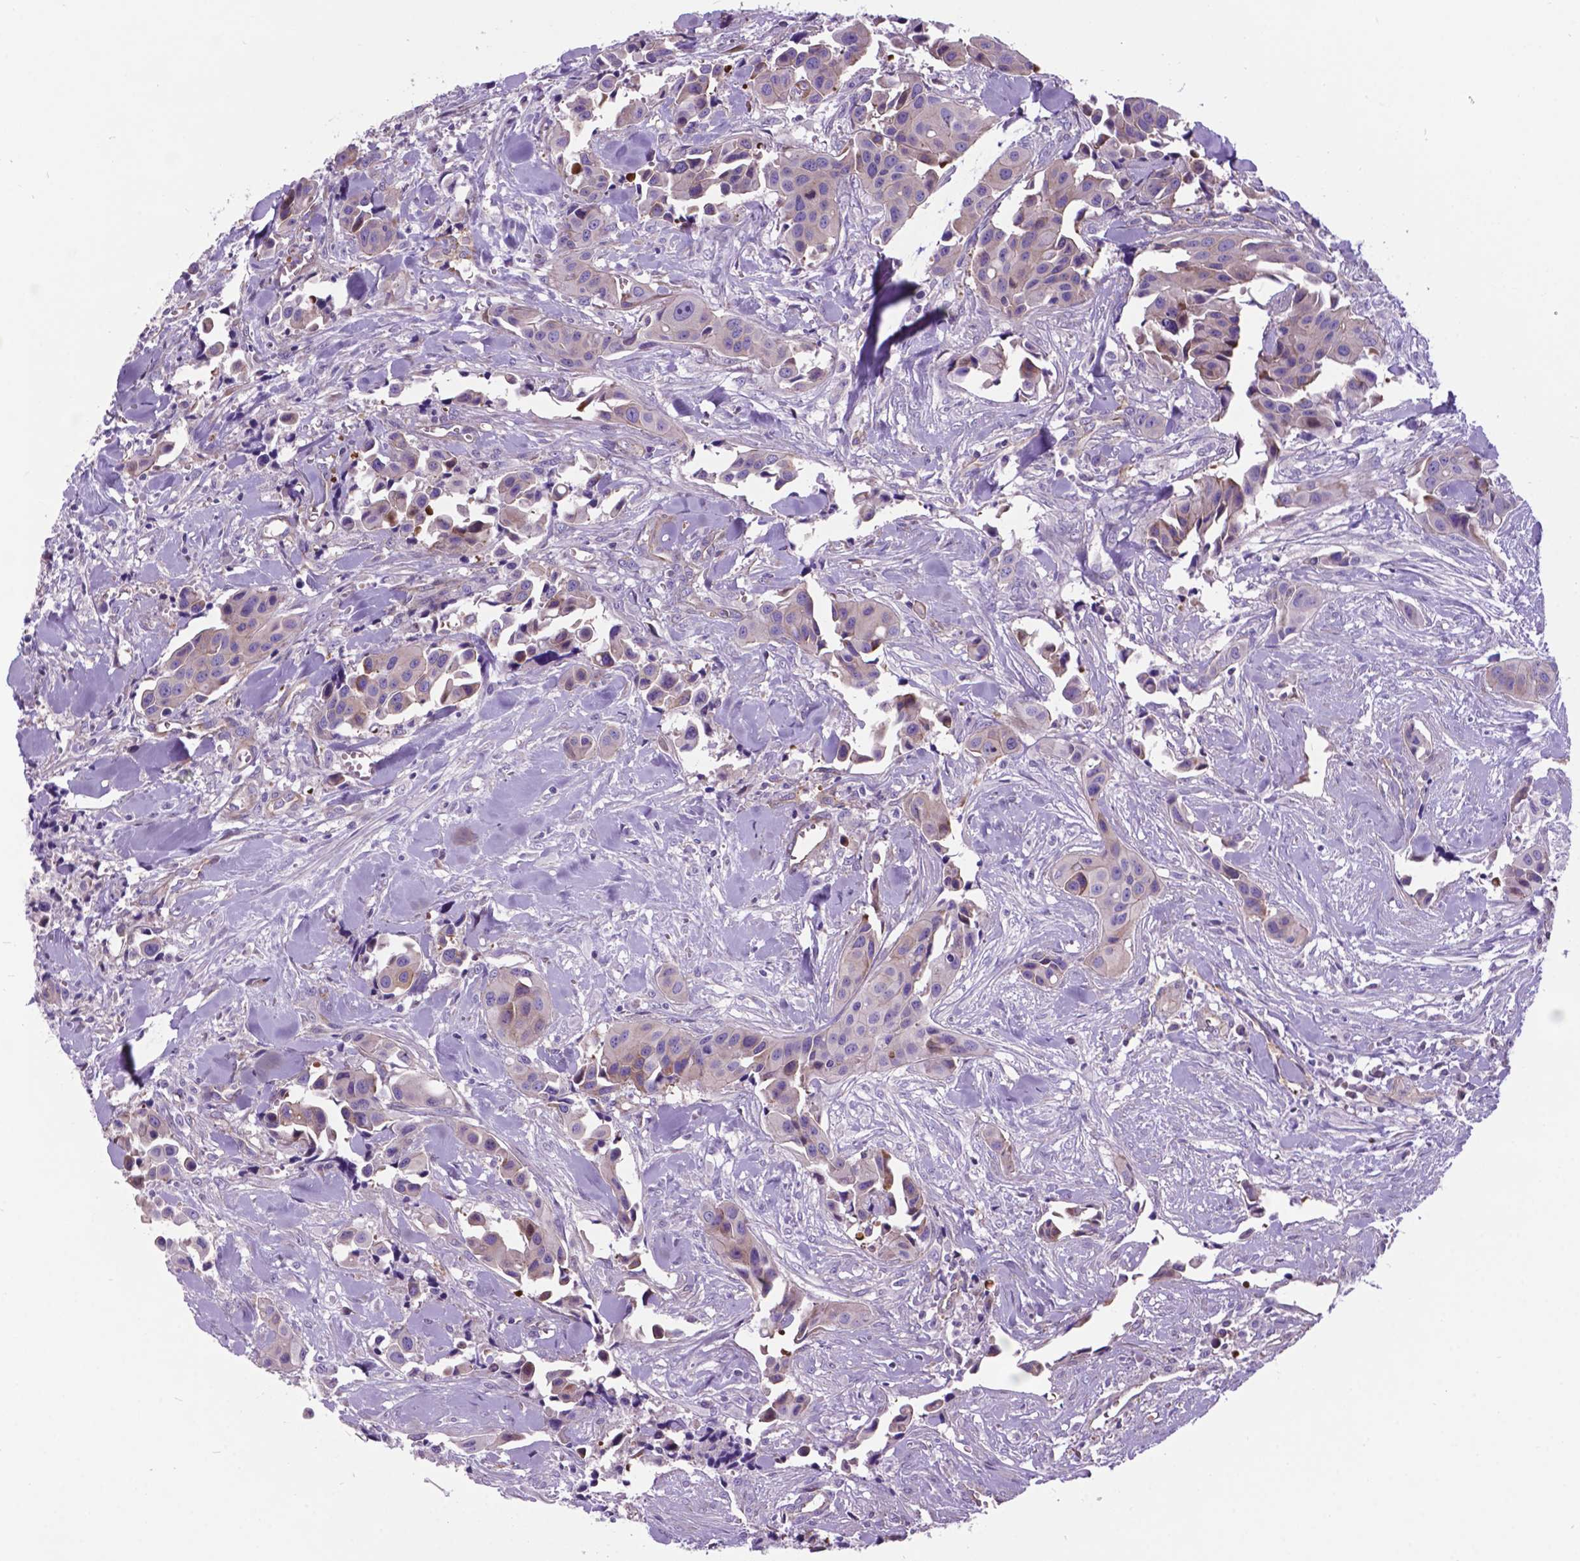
{"staining": {"intensity": "negative", "quantity": "none", "location": "none"}, "tissue": "head and neck cancer", "cell_type": "Tumor cells", "image_type": "cancer", "snomed": [{"axis": "morphology", "description": "Adenocarcinoma, NOS"}, {"axis": "topography", "description": "Head-Neck"}], "caption": "IHC histopathology image of head and neck cancer (adenocarcinoma) stained for a protein (brown), which displays no positivity in tumor cells.", "gene": "FLT4", "patient": {"sex": "male", "age": 76}}